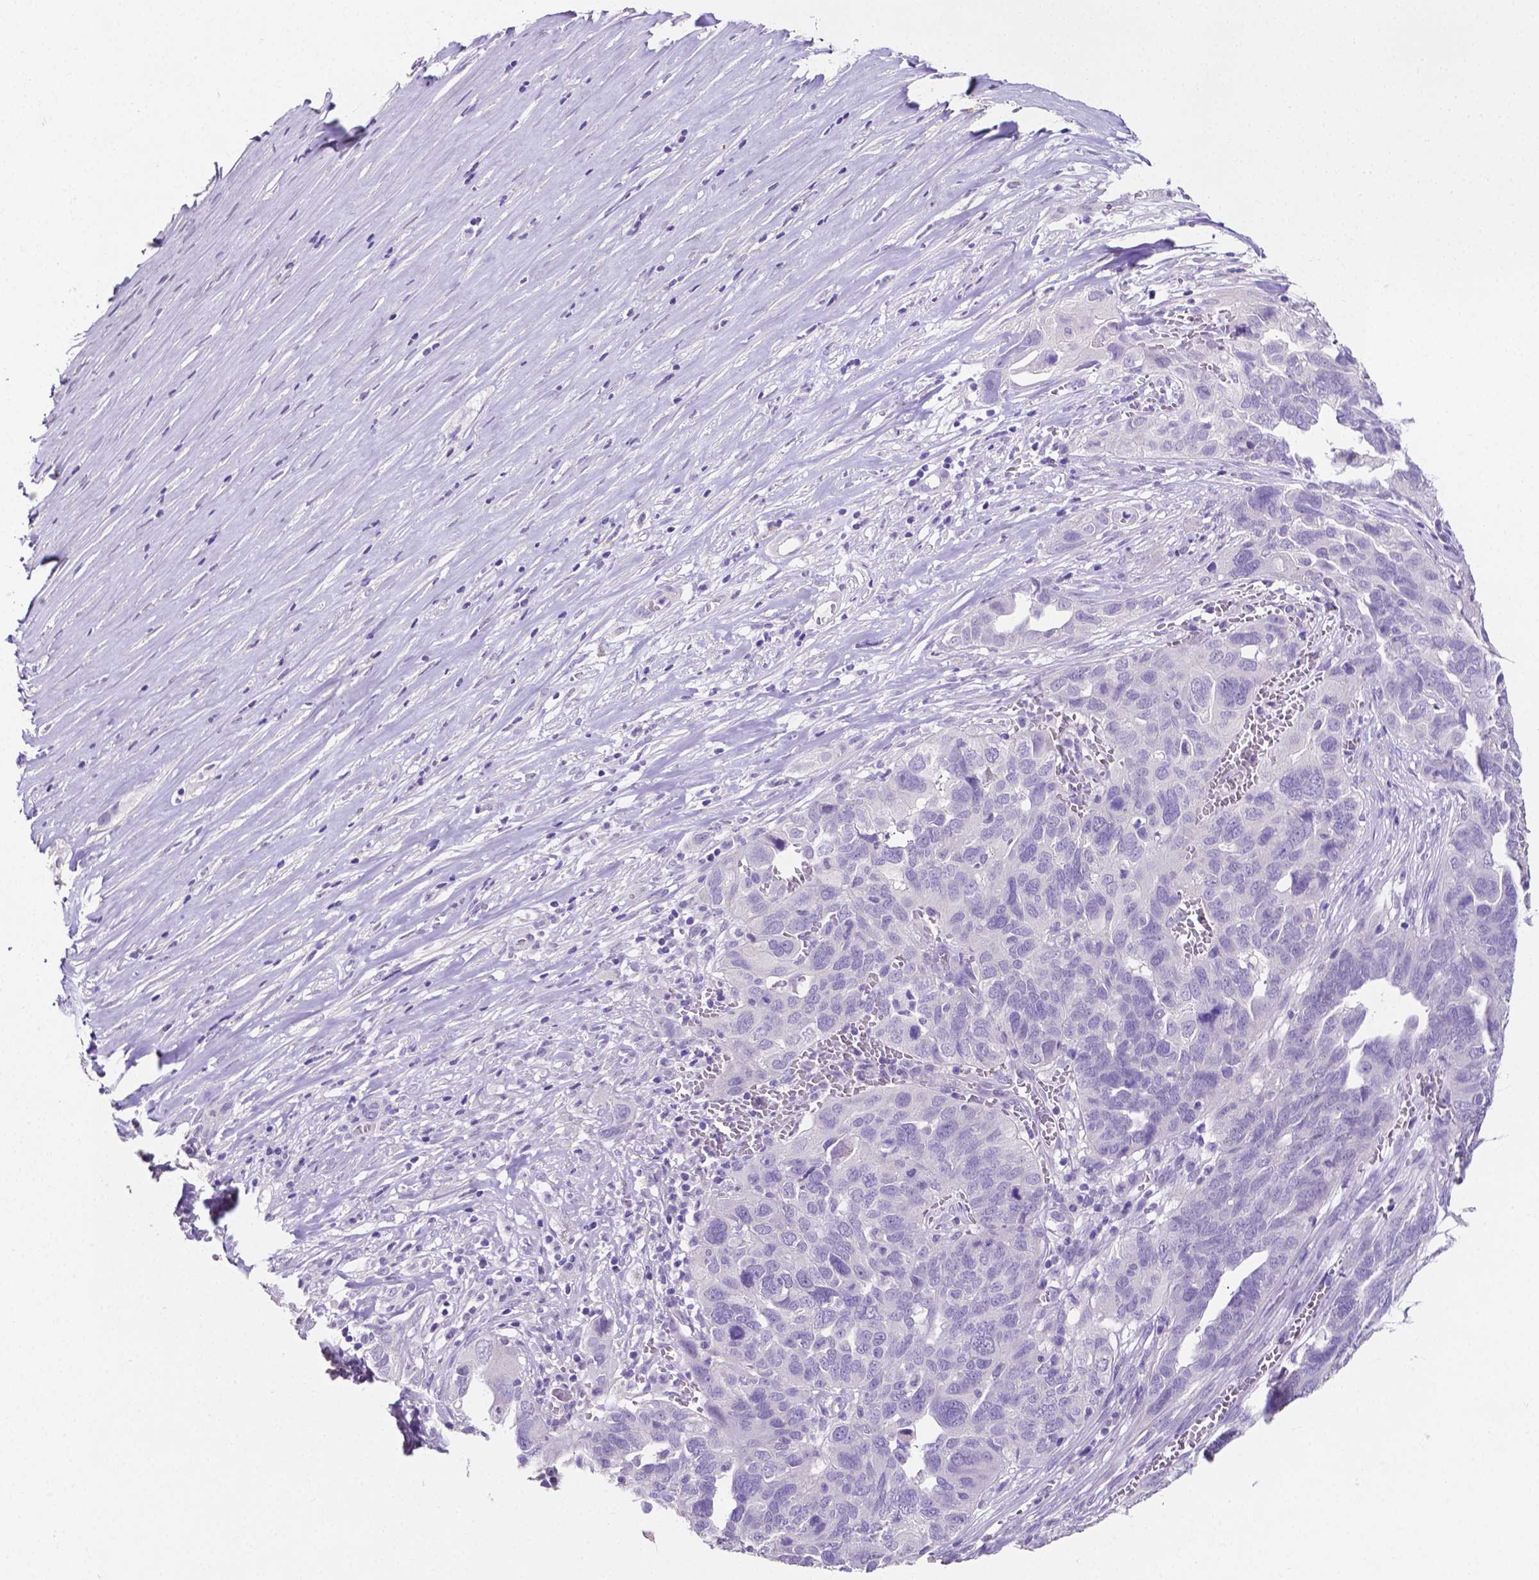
{"staining": {"intensity": "negative", "quantity": "none", "location": "none"}, "tissue": "ovarian cancer", "cell_type": "Tumor cells", "image_type": "cancer", "snomed": [{"axis": "morphology", "description": "Carcinoma, endometroid"}, {"axis": "topography", "description": "Soft tissue"}, {"axis": "topography", "description": "Ovary"}], "caption": "A high-resolution image shows IHC staining of endometroid carcinoma (ovarian), which displays no significant positivity in tumor cells.", "gene": "SLC22A2", "patient": {"sex": "female", "age": 52}}